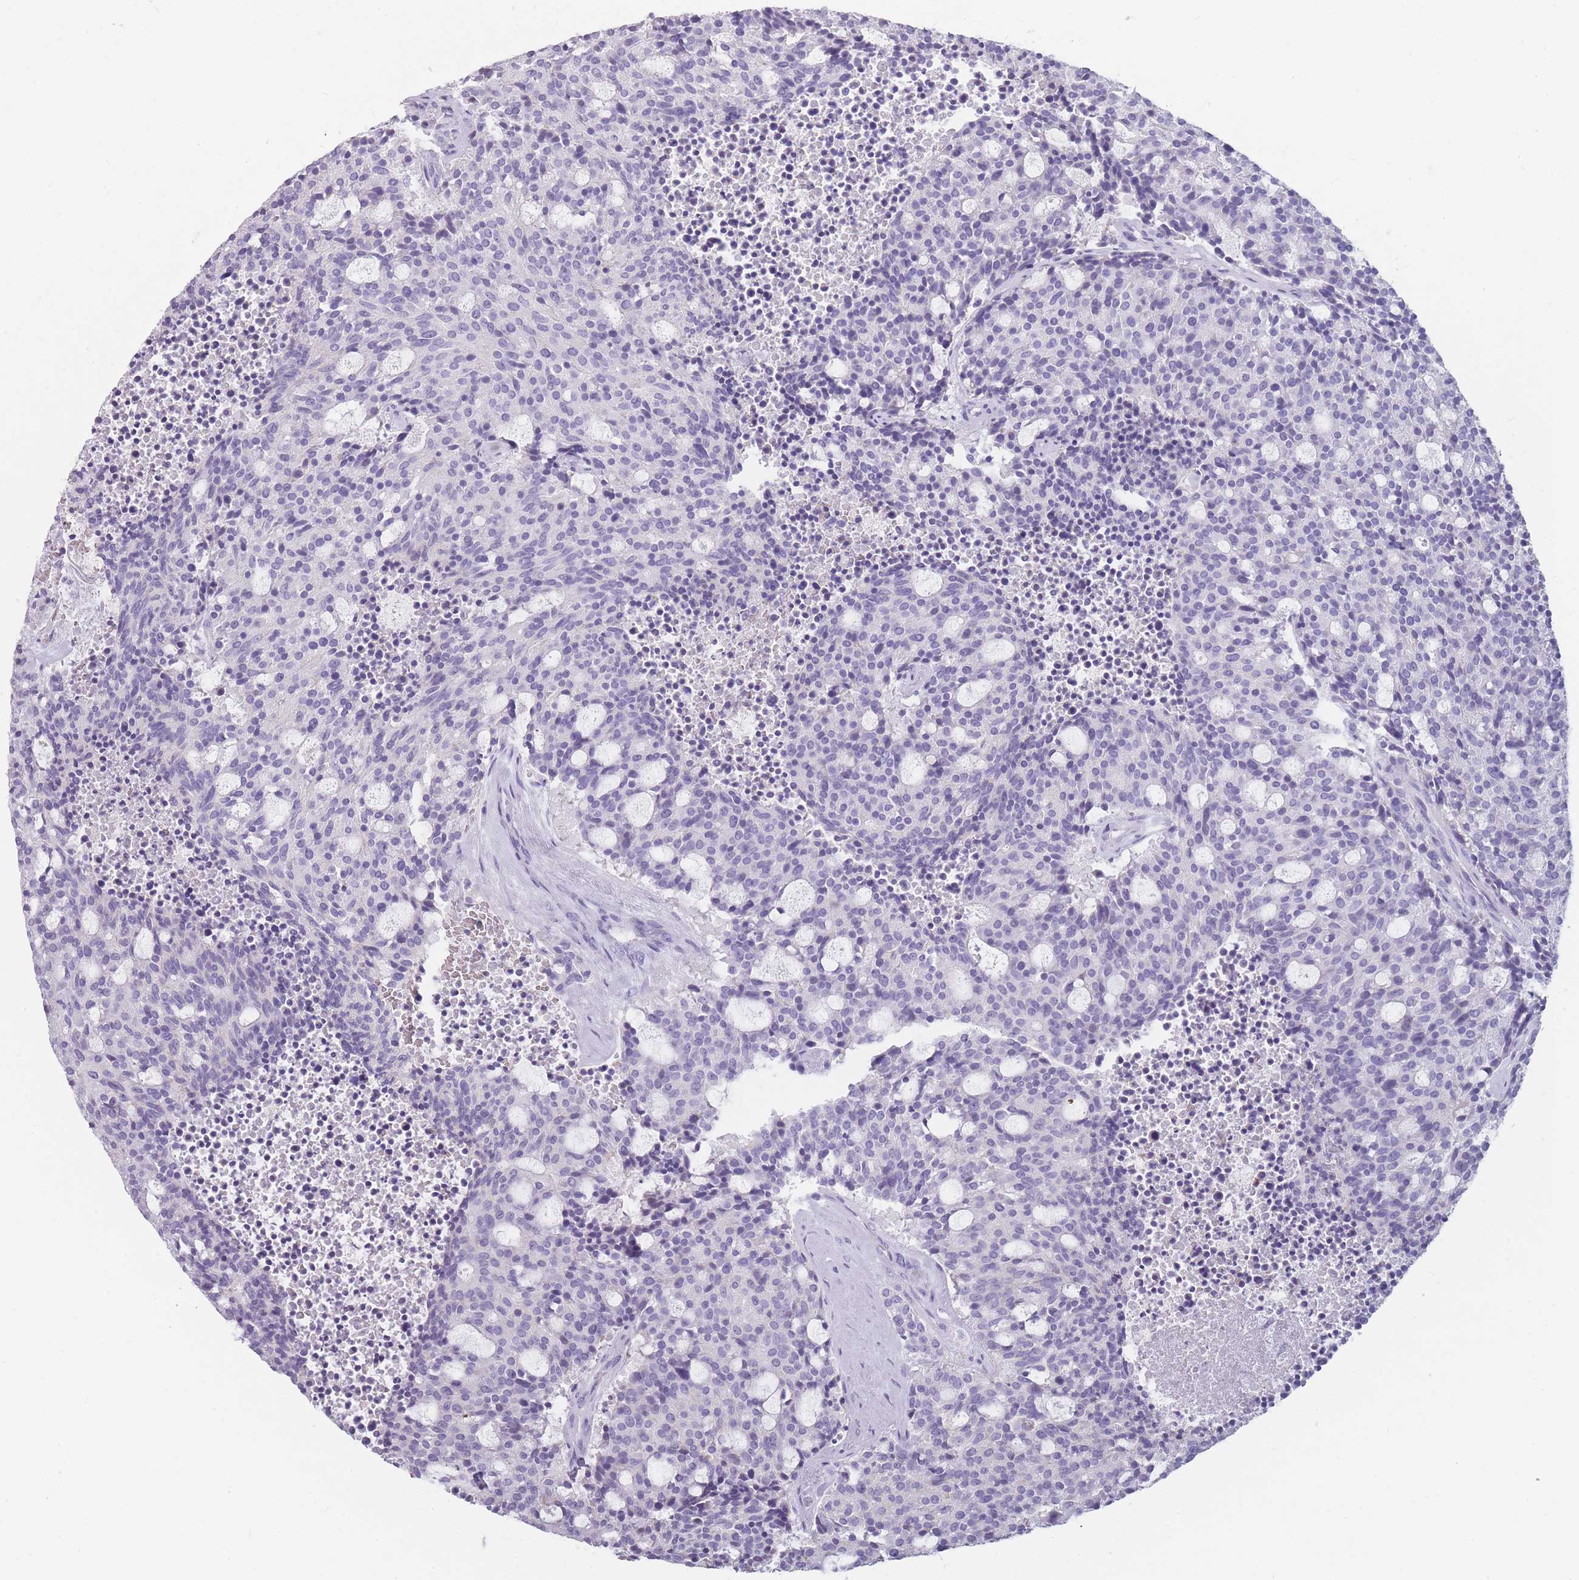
{"staining": {"intensity": "negative", "quantity": "none", "location": "none"}, "tissue": "carcinoid", "cell_type": "Tumor cells", "image_type": "cancer", "snomed": [{"axis": "morphology", "description": "Carcinoid, malignant, NOS"}, {"axis": "topography", "description": "Pancreas"}], "caption": "Immunohistochemistry of human carcinoid (malignant) exhibits no expression in tumor cells. The staining is performed using DAB (3,3'-diaminobenzidine) brown chromogen with nuclei counter-stained in using hematoxylin.", "gene": "TCP11", "patient": {"sex": "female", "age": 54}}